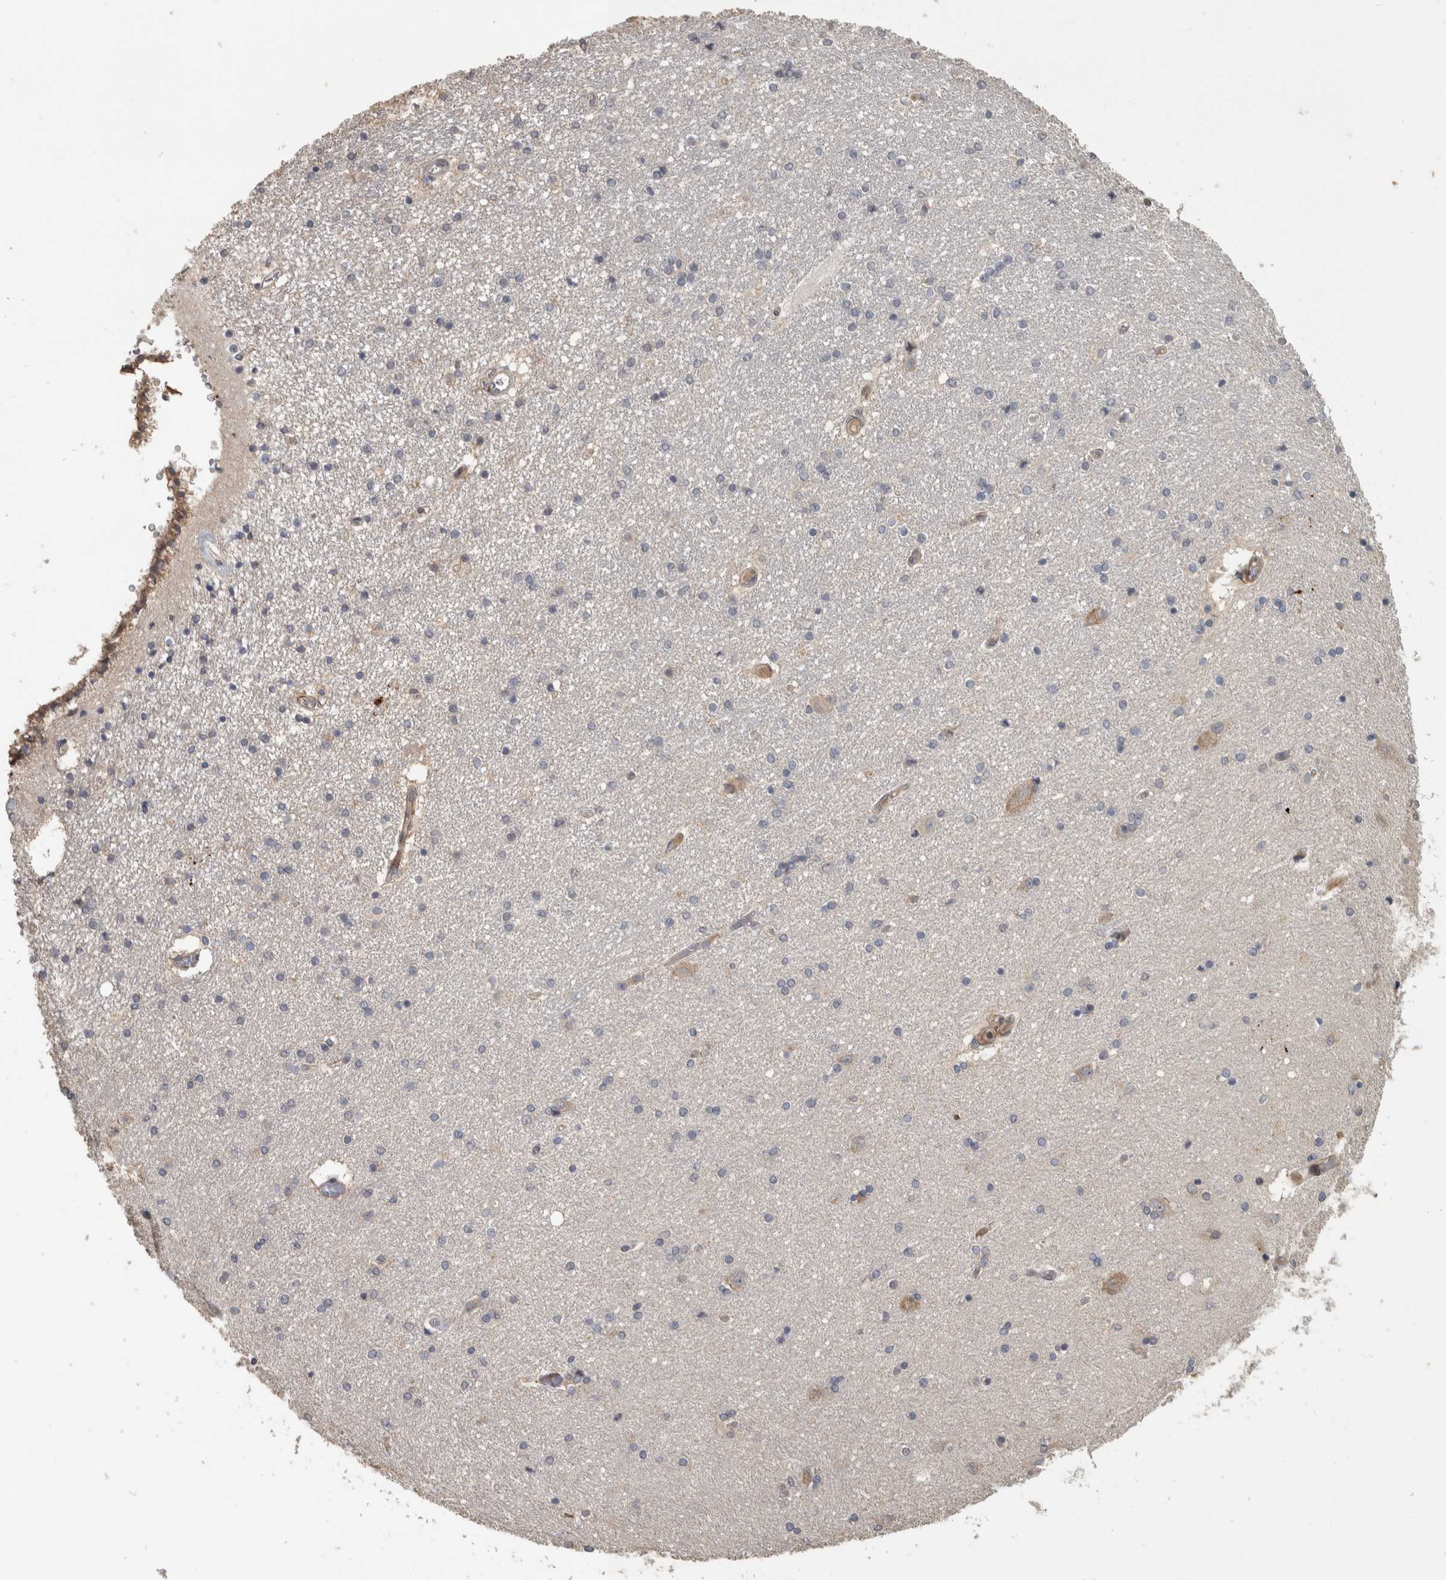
{"staining": {"intensity": "negative", "quantity": "none", "location": "none"}, "tissue": "hippocampus", "cell_type": "Glial cells", "image_type": "normal", "snomed": [{"axis": "morphology", "description": "Normal tissue, NOS"}, {"axis": "topography", "description": "Hippocampus"}], "caption": "Image shows no protein staining in glial cells of normal hippocampus. (Brightfield microscopy of DAB immunohistochemistry (IHC) at high magnification).", "gene": "ERAL1", "patient": {"sex": "female", "age": 54}}